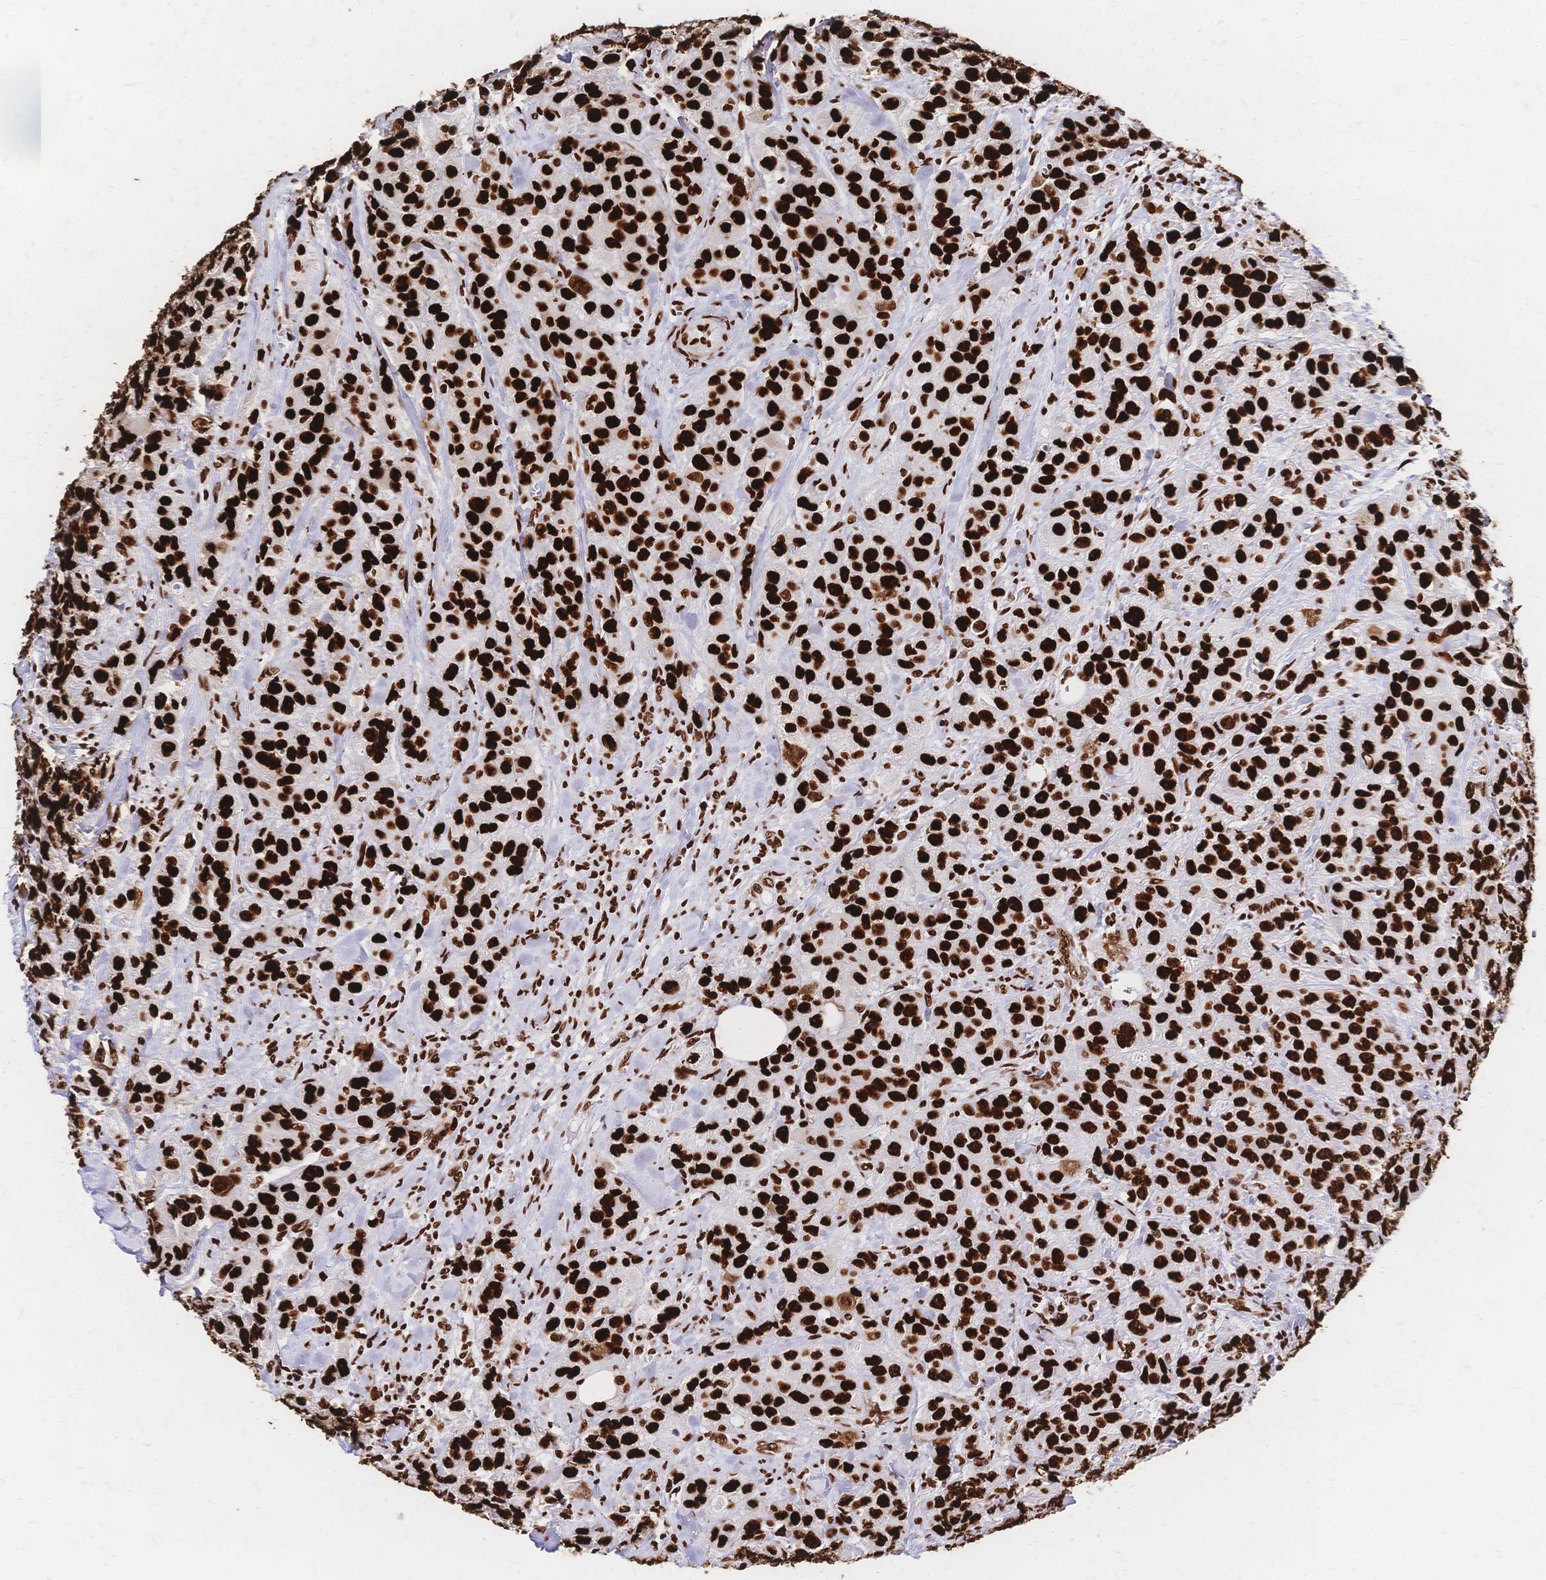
{"staining": {"intensity": "strong", "quantity": ">75%", "location": "nuclear"}, "tissue": "breast cancer", "cell_type": "Tumor cells", "image_type": "cancer", "snomed": [{"axis": "morphology", "description": "Normal tissue, NOS"}, {"axis": "morphology", "description": "Duct carcinoma"}, {"axis": "topography", "description": "Breast"}], "caption": "Breast cancer was stained to show a protein in brown. There is high levels of strong nuclear expression in about >75% of tumor cells. (DAB IHC with brightfield microscopy, high magnification).", "gene": "HDGF", "patient": {"sex": "female", "age": 43}}